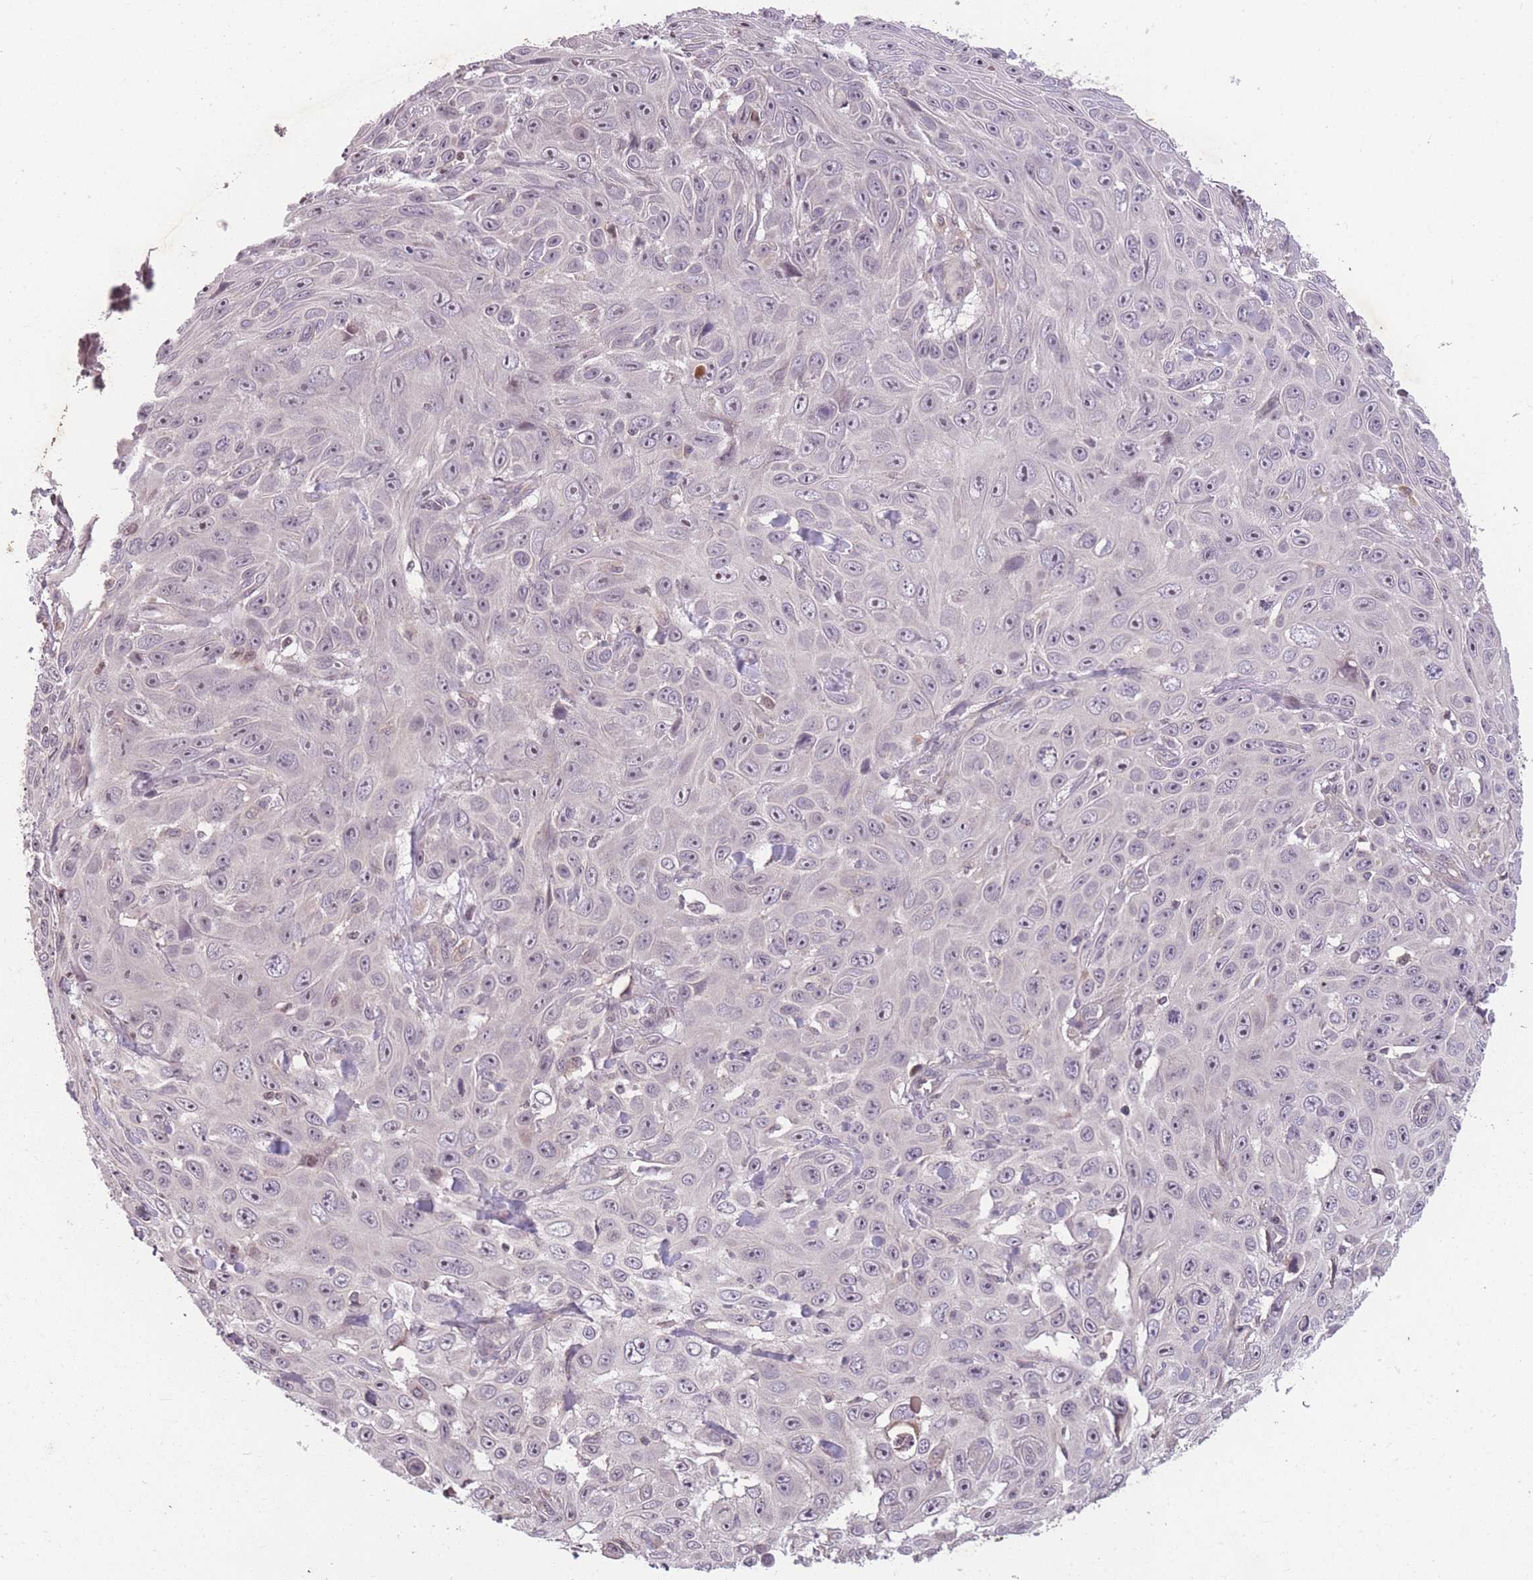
{"staining": {"intensity": "negative", "quantity": "none", "location": "none"}, "tissue": "skin cancer", "cell_type": "Tumor cells", "image_type": "cancer", "snomed": [{"axis": "morphology", "description": "Squamous cell carcinoma, NOS"}, {"axis": "topography", "description": "Skin"}], "caption": "The histopathology image shows no staining of tumor cells in skin cancer (squamous cell carcinoma). Brightfield microscopy of immunohistochemistry stained with DAB (brown) and hematoxylin (blue), captured at high magnification.", "gene": "GGT5", "patient": {"sex": "male", "age": 82}}